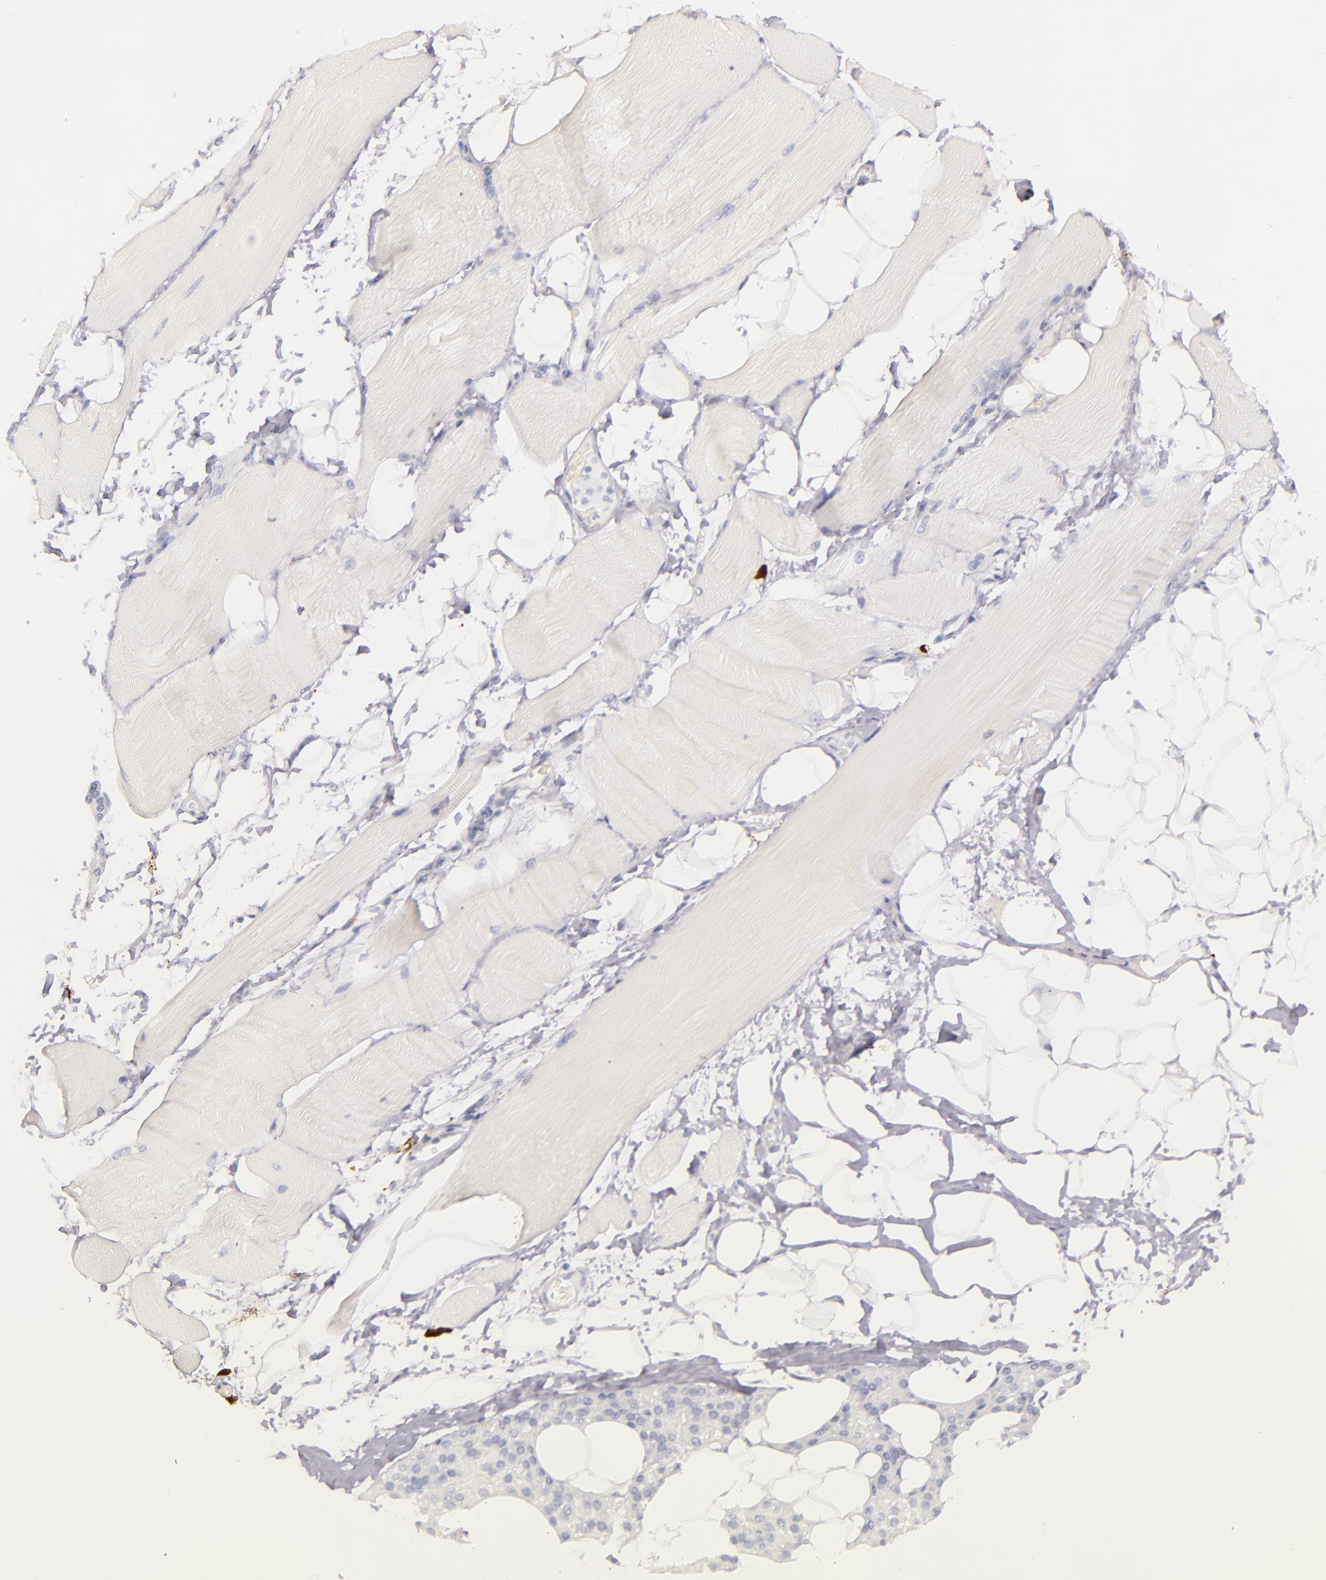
{"staining": {"intensity": "negative", "quantity": "none", "location": "none"}, "tissue": "skeletal muscle", "cell_type": "Myocytes", "image_type": "normal", "snomed": [{"axis": "morphology", "description": "Normal tissue, NOS"}, {"axis": "topography", "description": "Skeletal muscle"}, {"axis": "topography", "description": "Parathyroid gland"}], "caption": "IHC image of benign human skeletal muscle stained for a protein (brown), which displays no positivity in myocytes.", "gene": "TPSD1", "patient": {"sex": "female", "age": 37}}